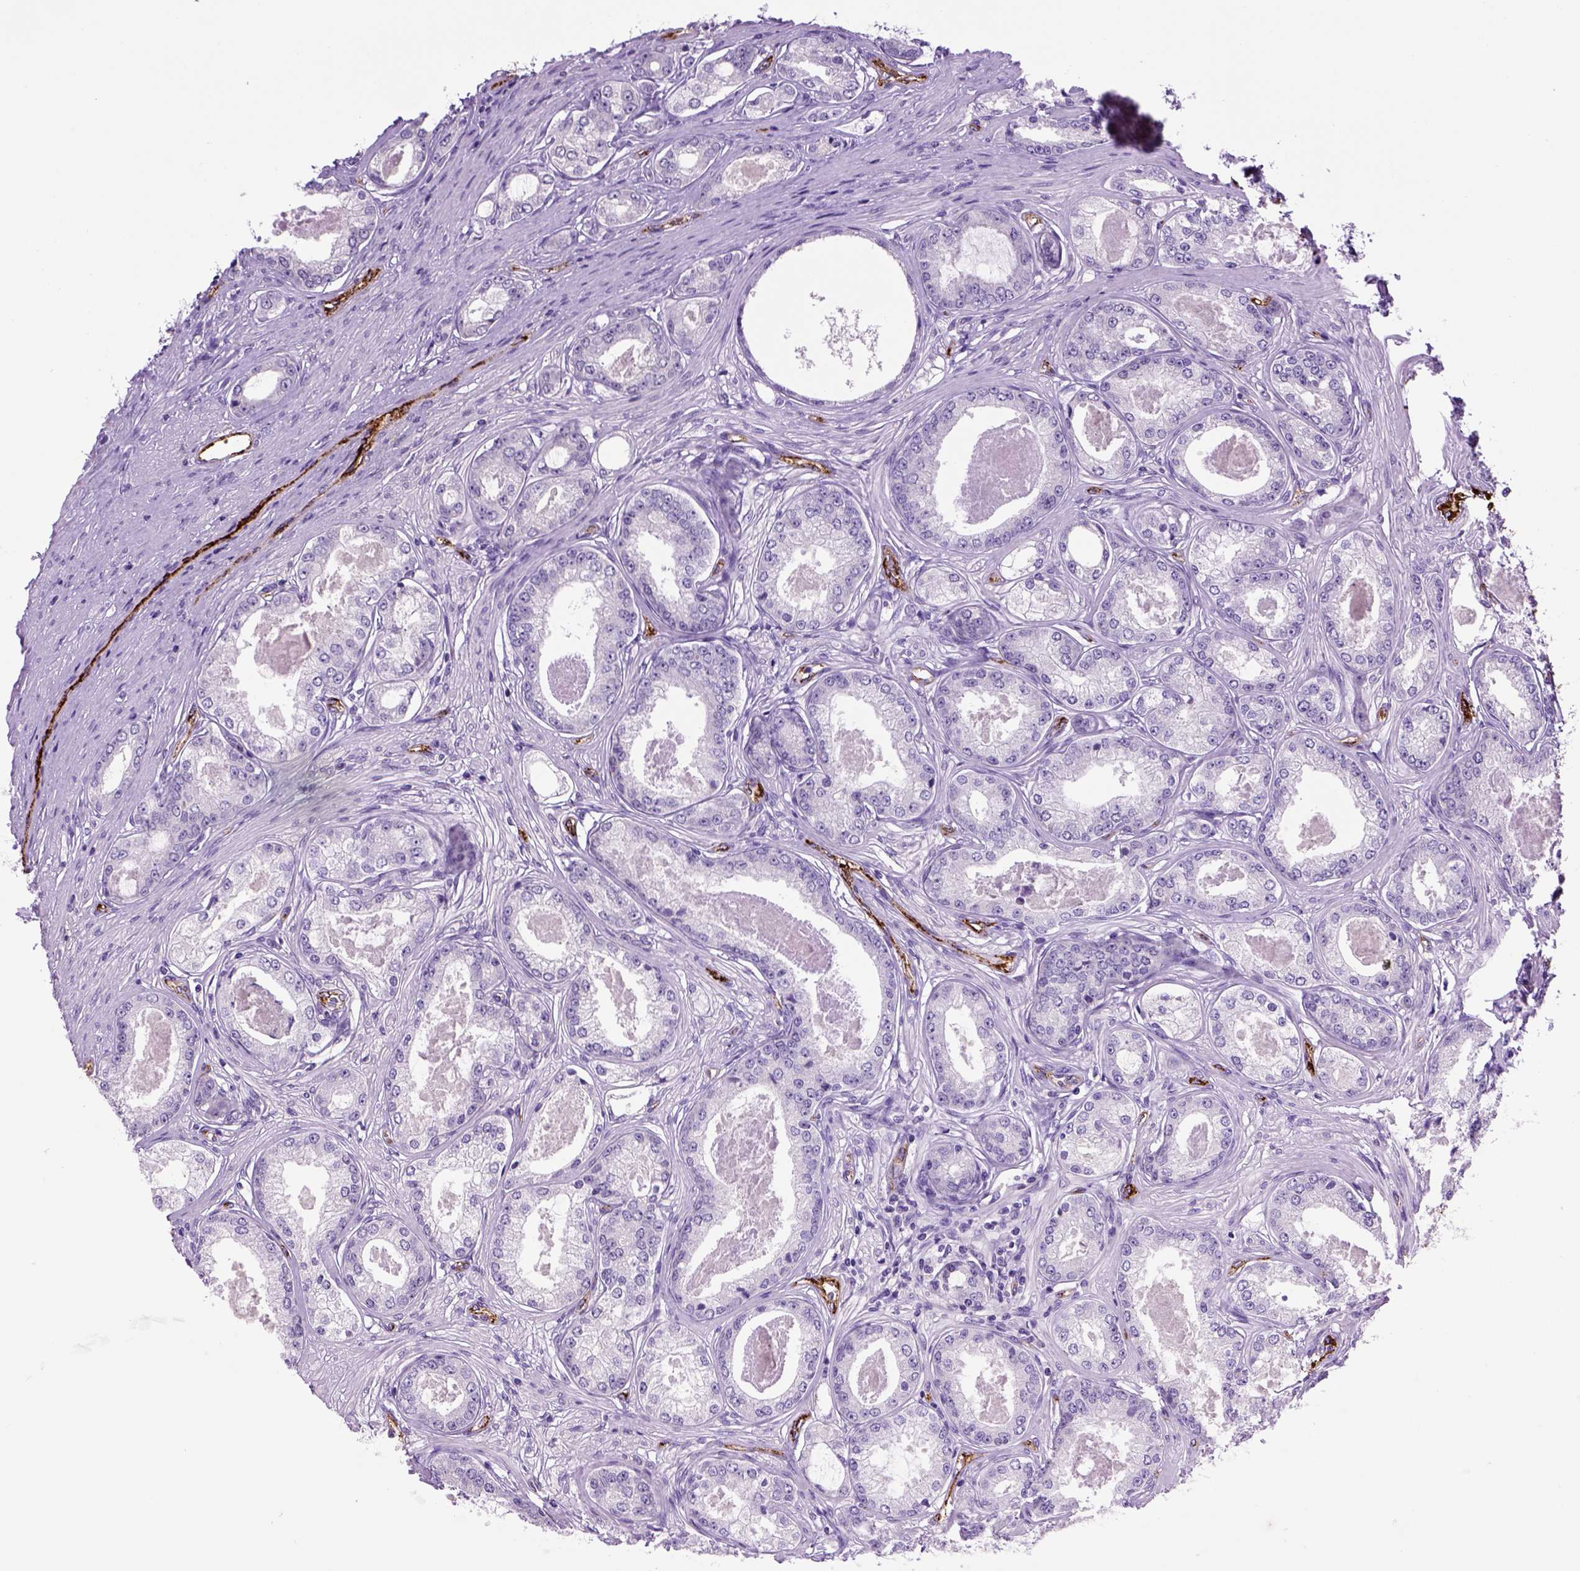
{"staining": {"intensity": "negative", "quantity": "none", "location": "none"}, "tissue": "prostate cancer", "cell_type": "Tumor cells", "image_type": "cancer", "snomed": [{"axis": "morphology", "description": "Adenocarcinoma, Low grade"}, {"axis": "topography", "description": "Prostate"}], "caption": "IHC photomicrograph of neoplastic tissue: human prostate cancer stained with DAB reveals no significant protein positivity in tumor cells.", "gene": "VWF", "patient": {"sex": "male", "age": 68}}